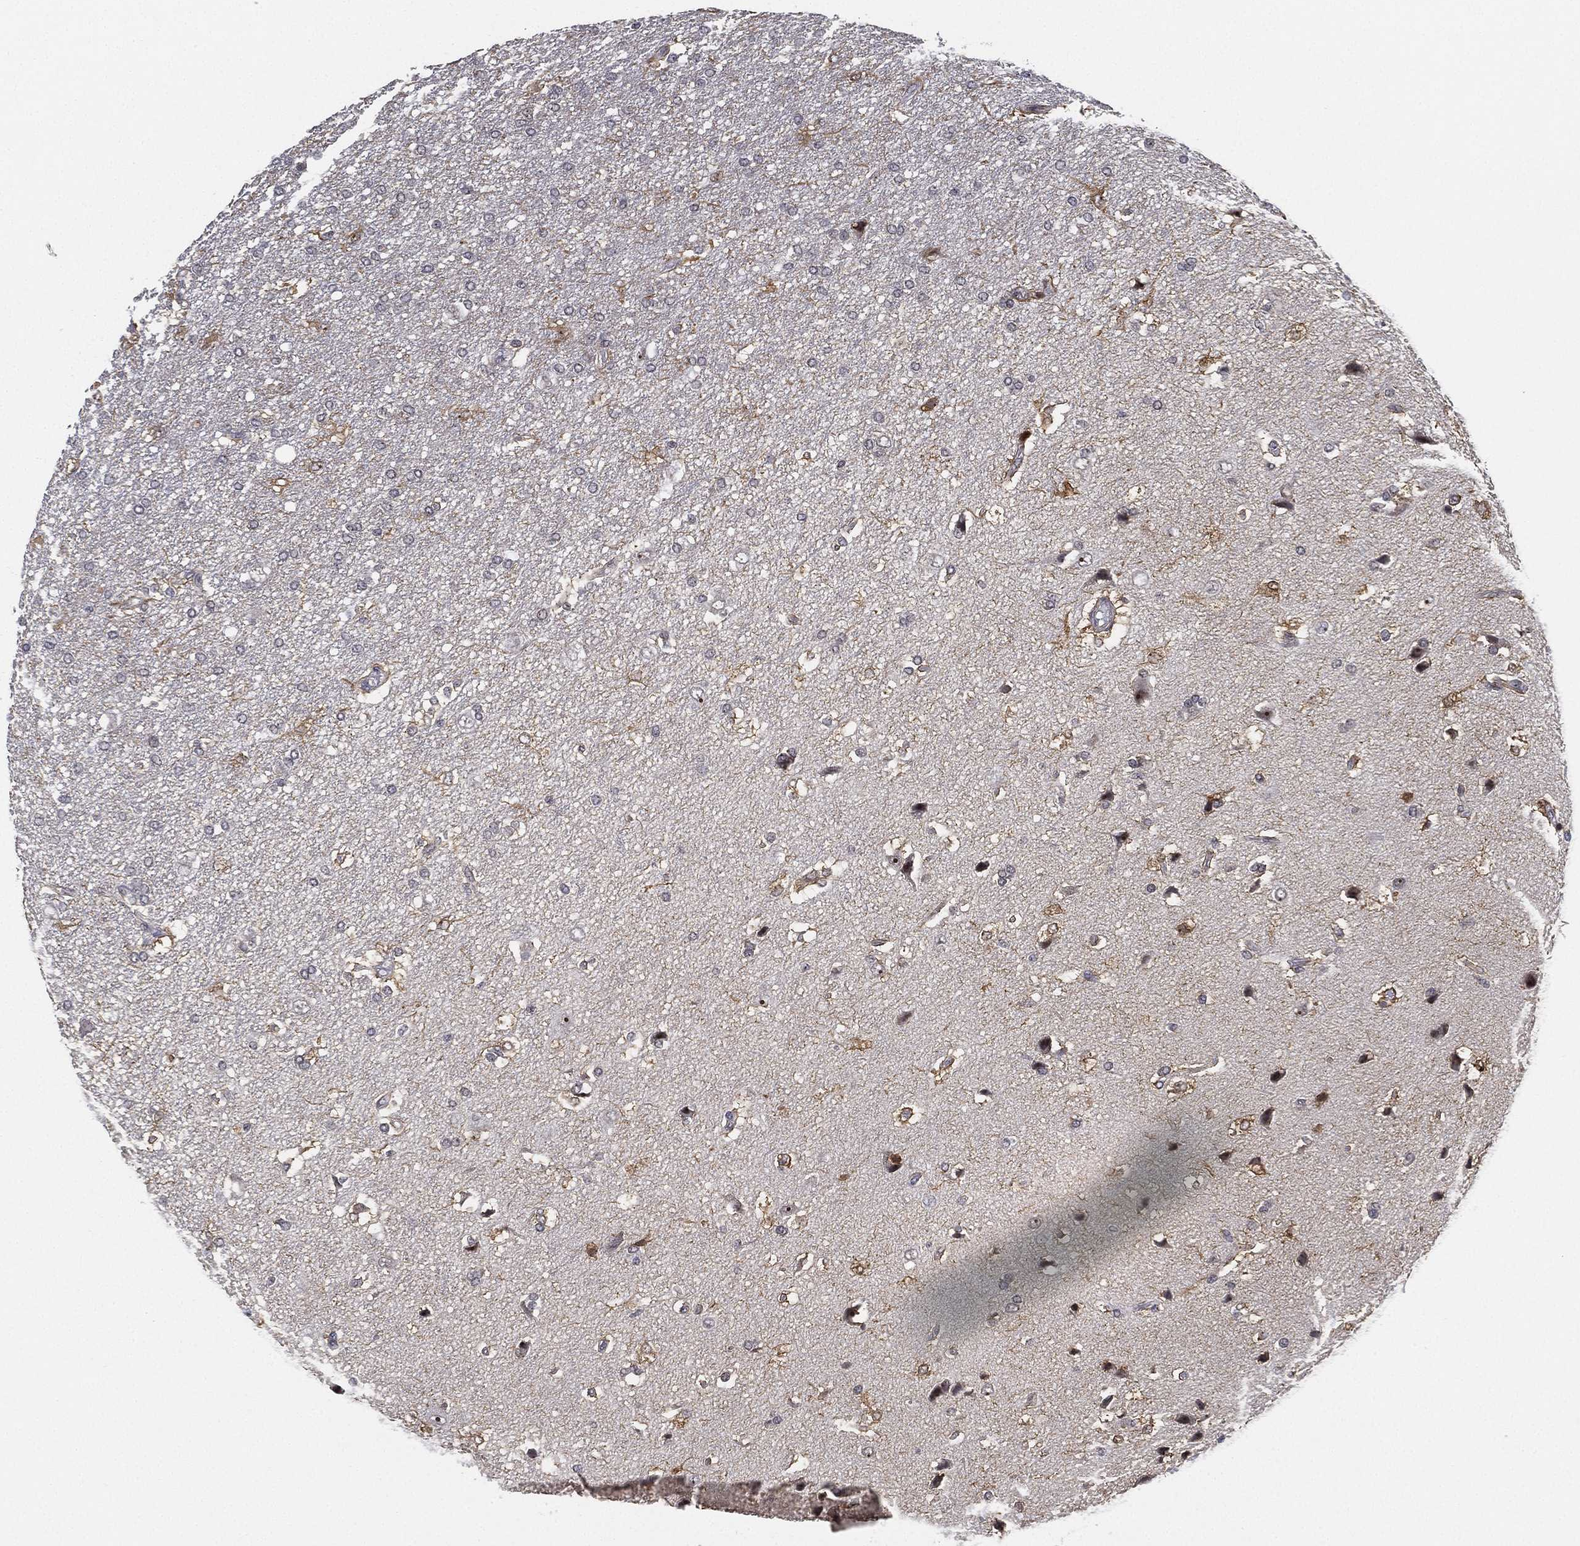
{"staining": {"intensity": "negative", "quantity": "none", "location": "none"}, "tissue": "glioma", "cell_type": "Tumor cells", "image_type": "cancer", "snomed": [{"axis": "morphology", "description": "Glioma, malignant, High grade"}, {"axis": "topography", "description": "Brain"}], "caption": "This is an immunohistochemistry micrograph of high-grade glioma (malignant). There is no positivity in tumor cells.", "gene": "PPP1R16B", "patient": {"sex": "female", "age": 63}}